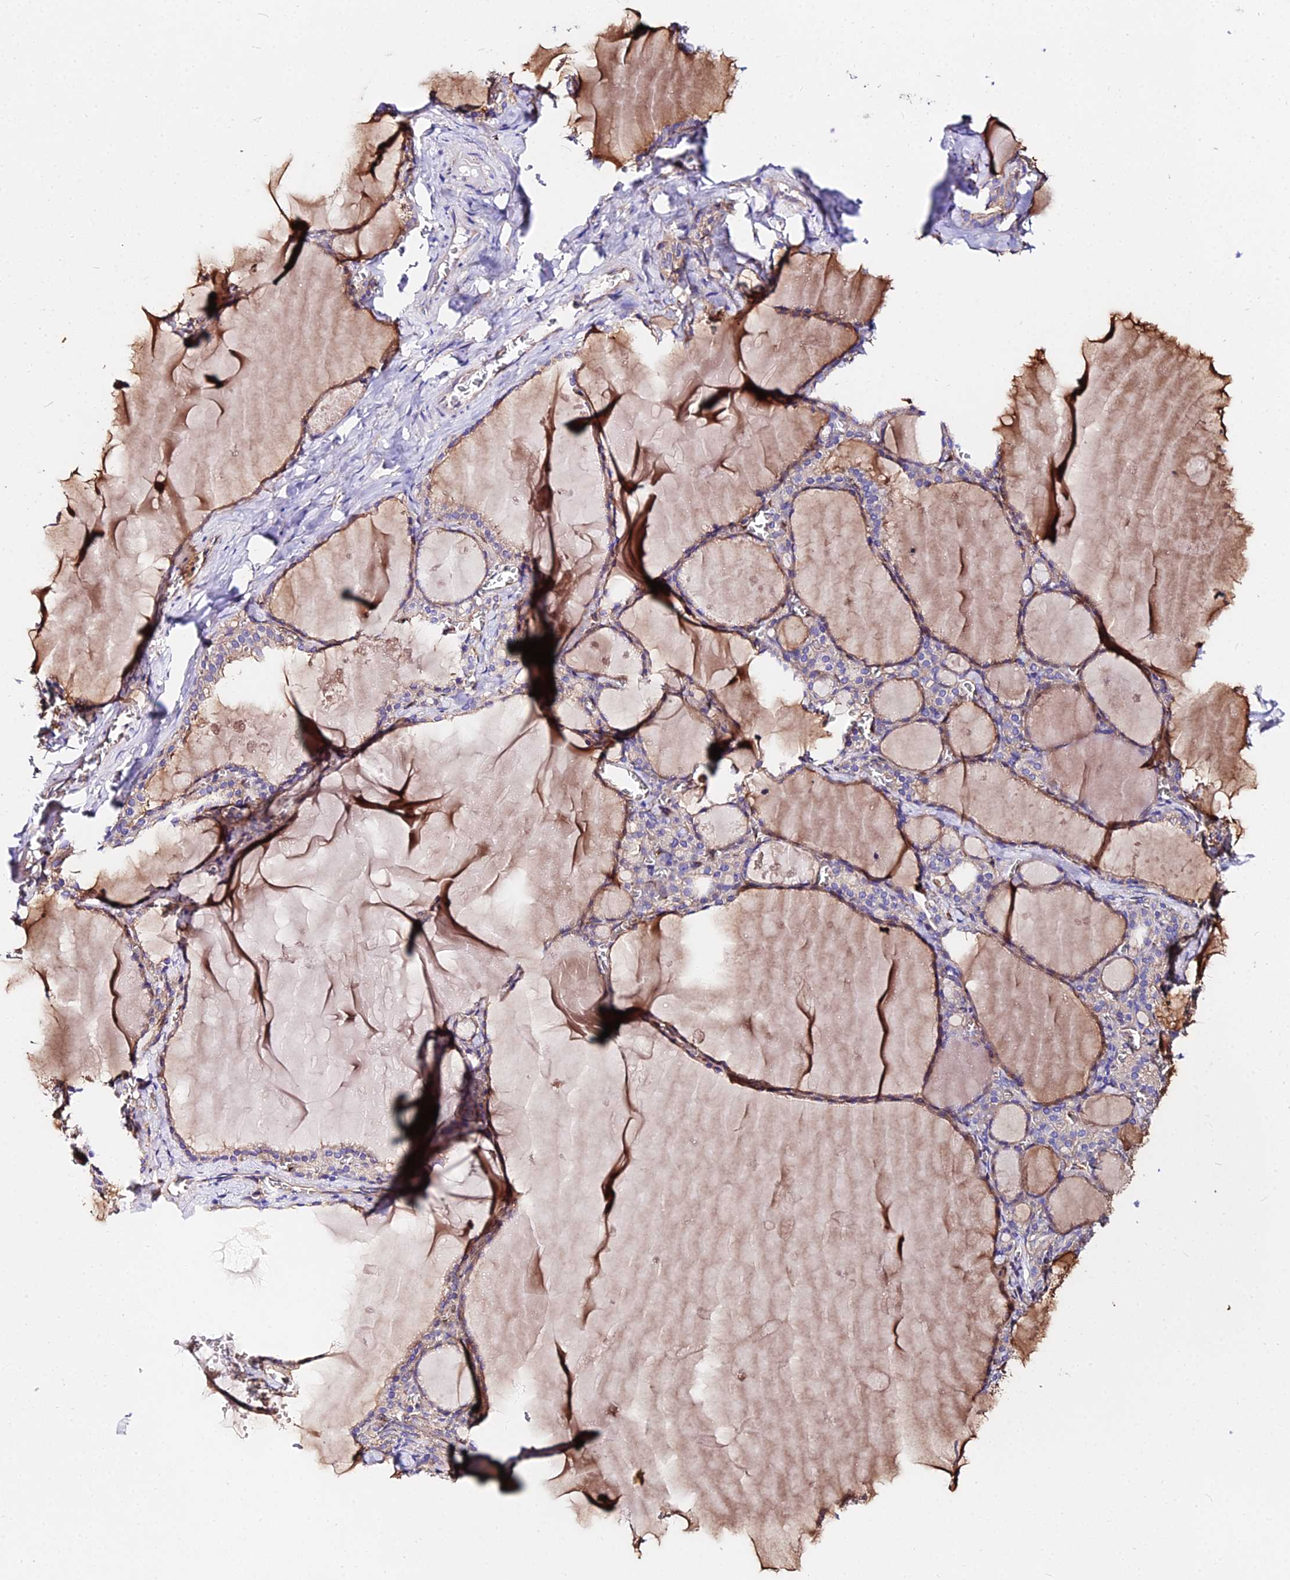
{"staining": {"intensity": "weak", "quantity": ">75%", "location": "cytoplasmic/membranous"}, "tissue": "thyroid gland", "cell_type": "Glandular cells", "image_type": "normal", "snomed": [{"axis": "morphology", "description": "Normal tissue, NOS"}, {"axis": "topography", "description": "Thyroid gland"}], "caption": "Thyroid gland stained with immunohistochemistry (IHC) shows weak cytoplasmic/membranous staining in approximately >75% of glandular cells.", "gene": "DAW1", "patient": {"sex": "male", "age": 56}}